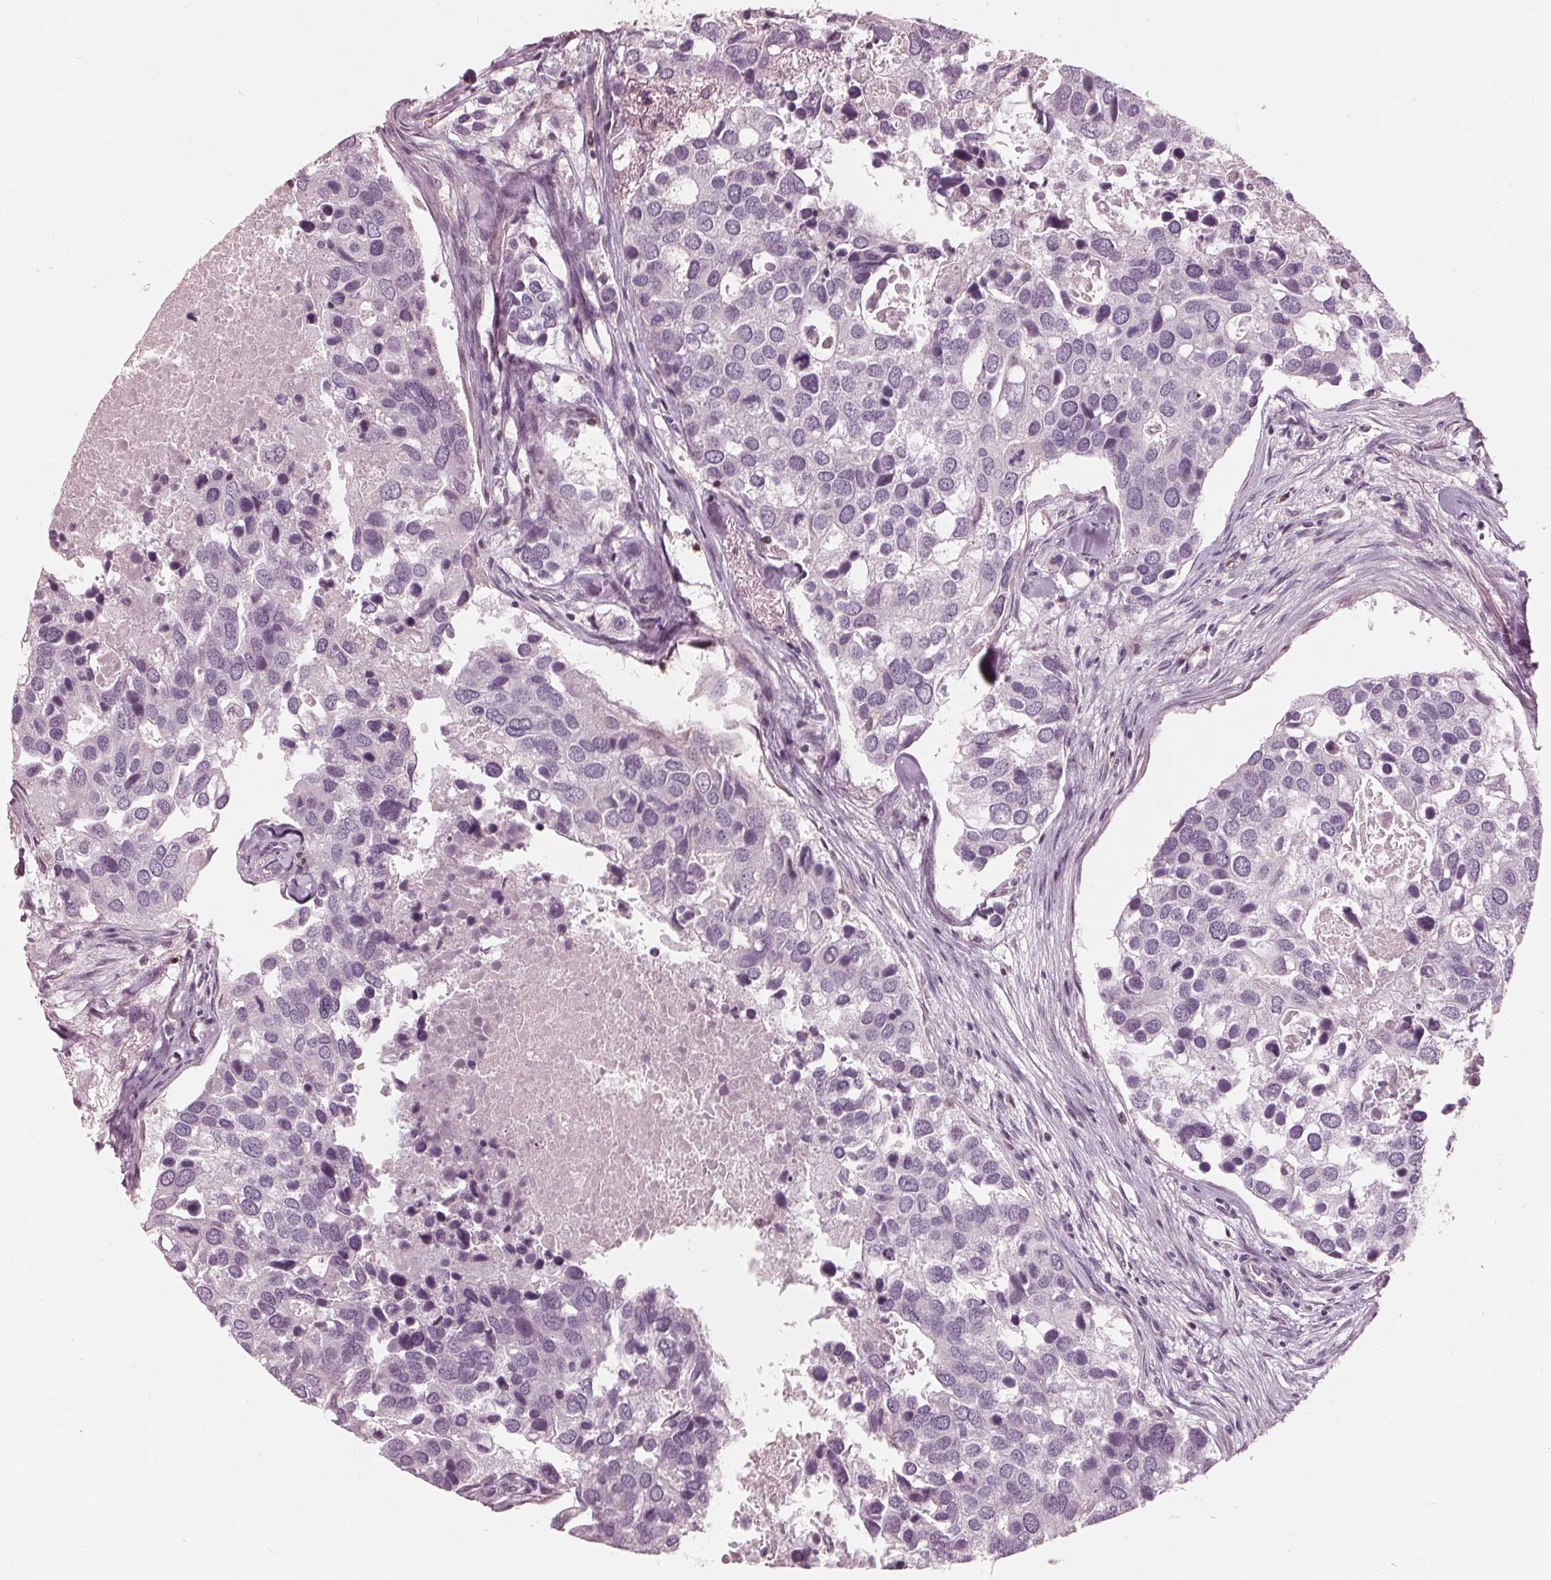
{"staining": {"intensity": "negative", "quantity": "none", "location": "none"}, "tissue": "breast cancer", "cell_type": "Tumor cells", "image_type": "cancer", "snomed": [{"axis": "morphology", "description": "Duct carcinoma"}, {"axis": "topography", "description": "Breast"}], "caption": "The immunohistochemistry (IHC) image has no significant staining in tumor cells of infiltrating ductal carcinoma (breast) tissue. (DAB (3,3'-diaminobenzidine) immunohistochemistry (IHC) with hematoxylin counter stain).", "gene": "ING3", "patient": {"sex": "female", "age": 83}}